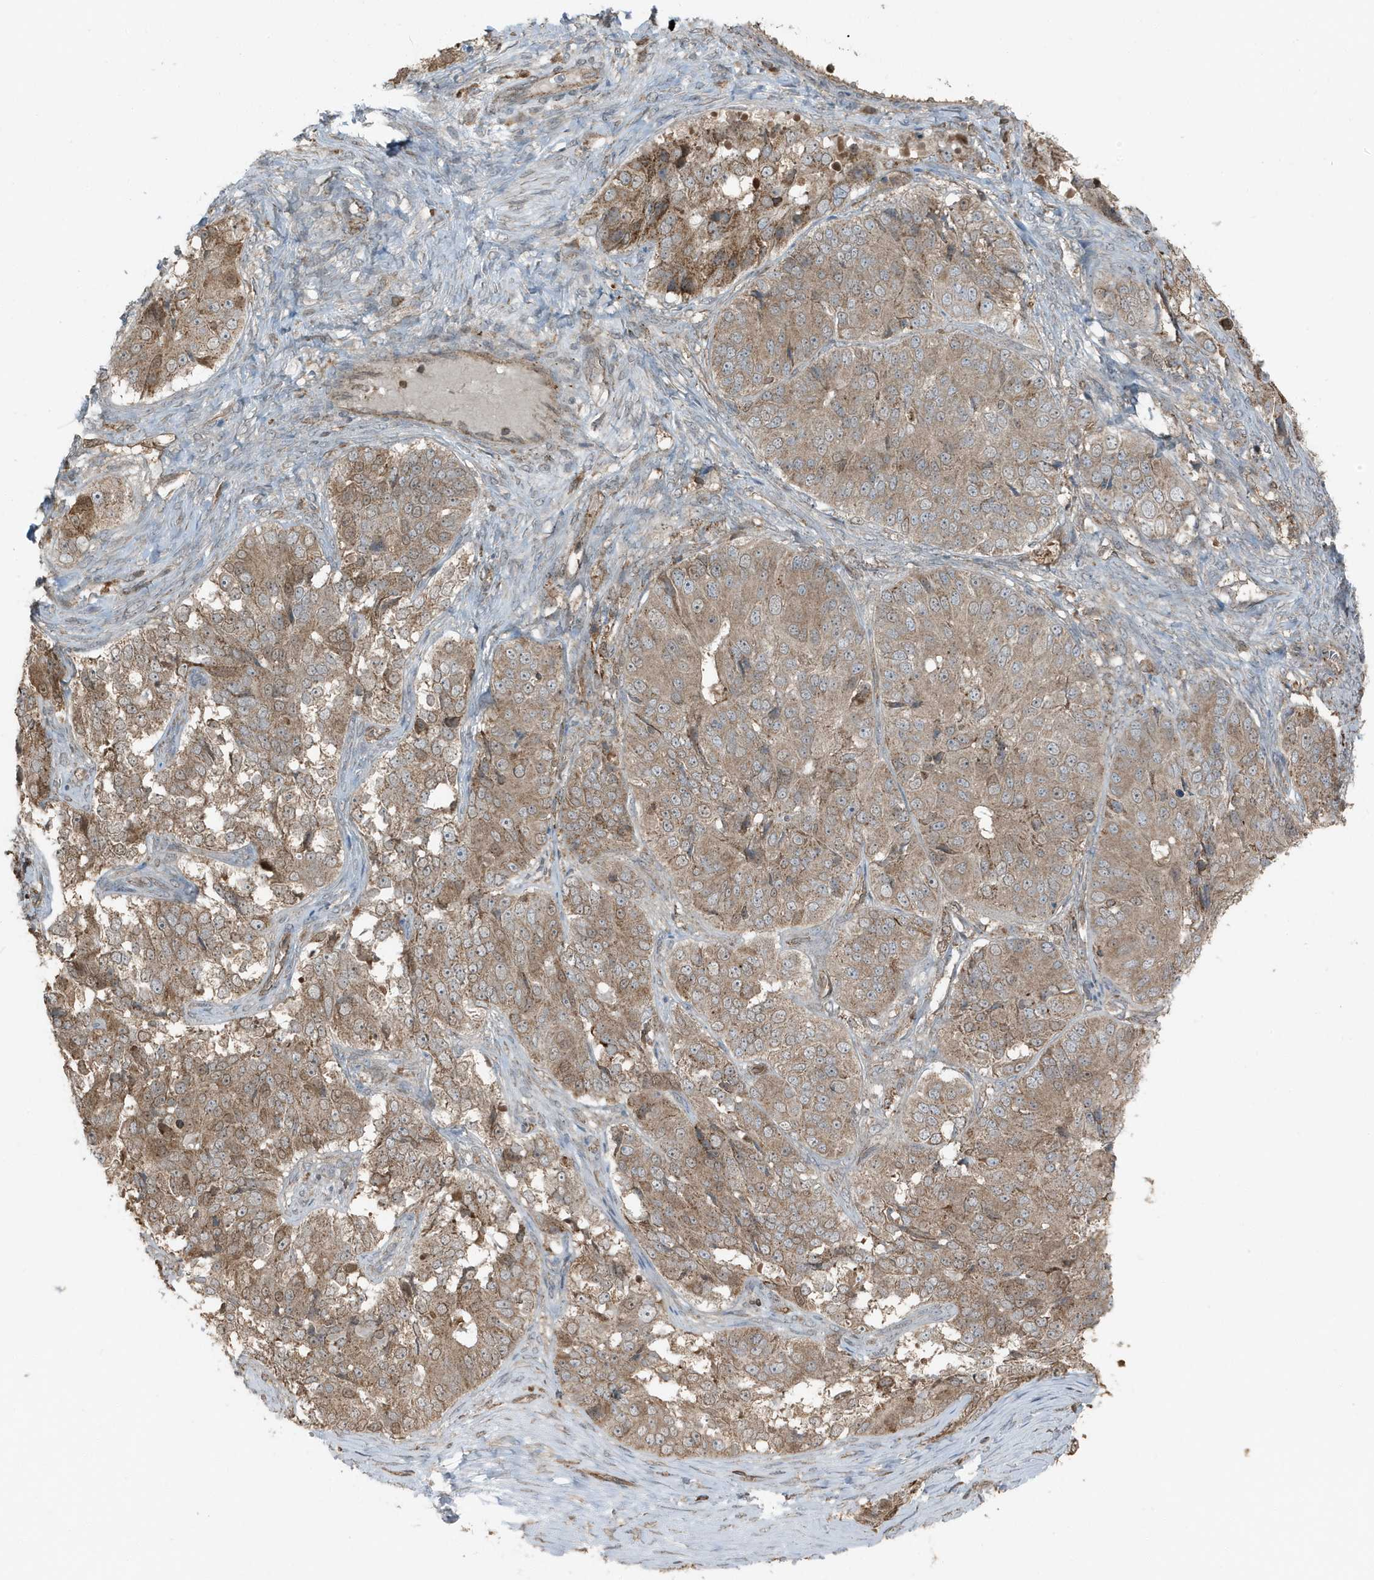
{"staining": {"intensity": "moderate", "quantity": ">75%", "location": "cytoplasmic/membranous"}, "tissue": "ovarian cancer", "cell_type": "Tumor cells", "image_type": "cancer", "snomed": [{"axis": "morphology", "description": "Carcinoma, endometroid"}, {"axis": "topography", "description": "Ovary"}], "caption": "Ovarian cancer (endometroid carcinoma) stained for a protein reveals moderate cytoplasmic/membranous positivity in tumor cells.", "gene": "AZI2", "patient": {"sex": "female", "age": 51}}